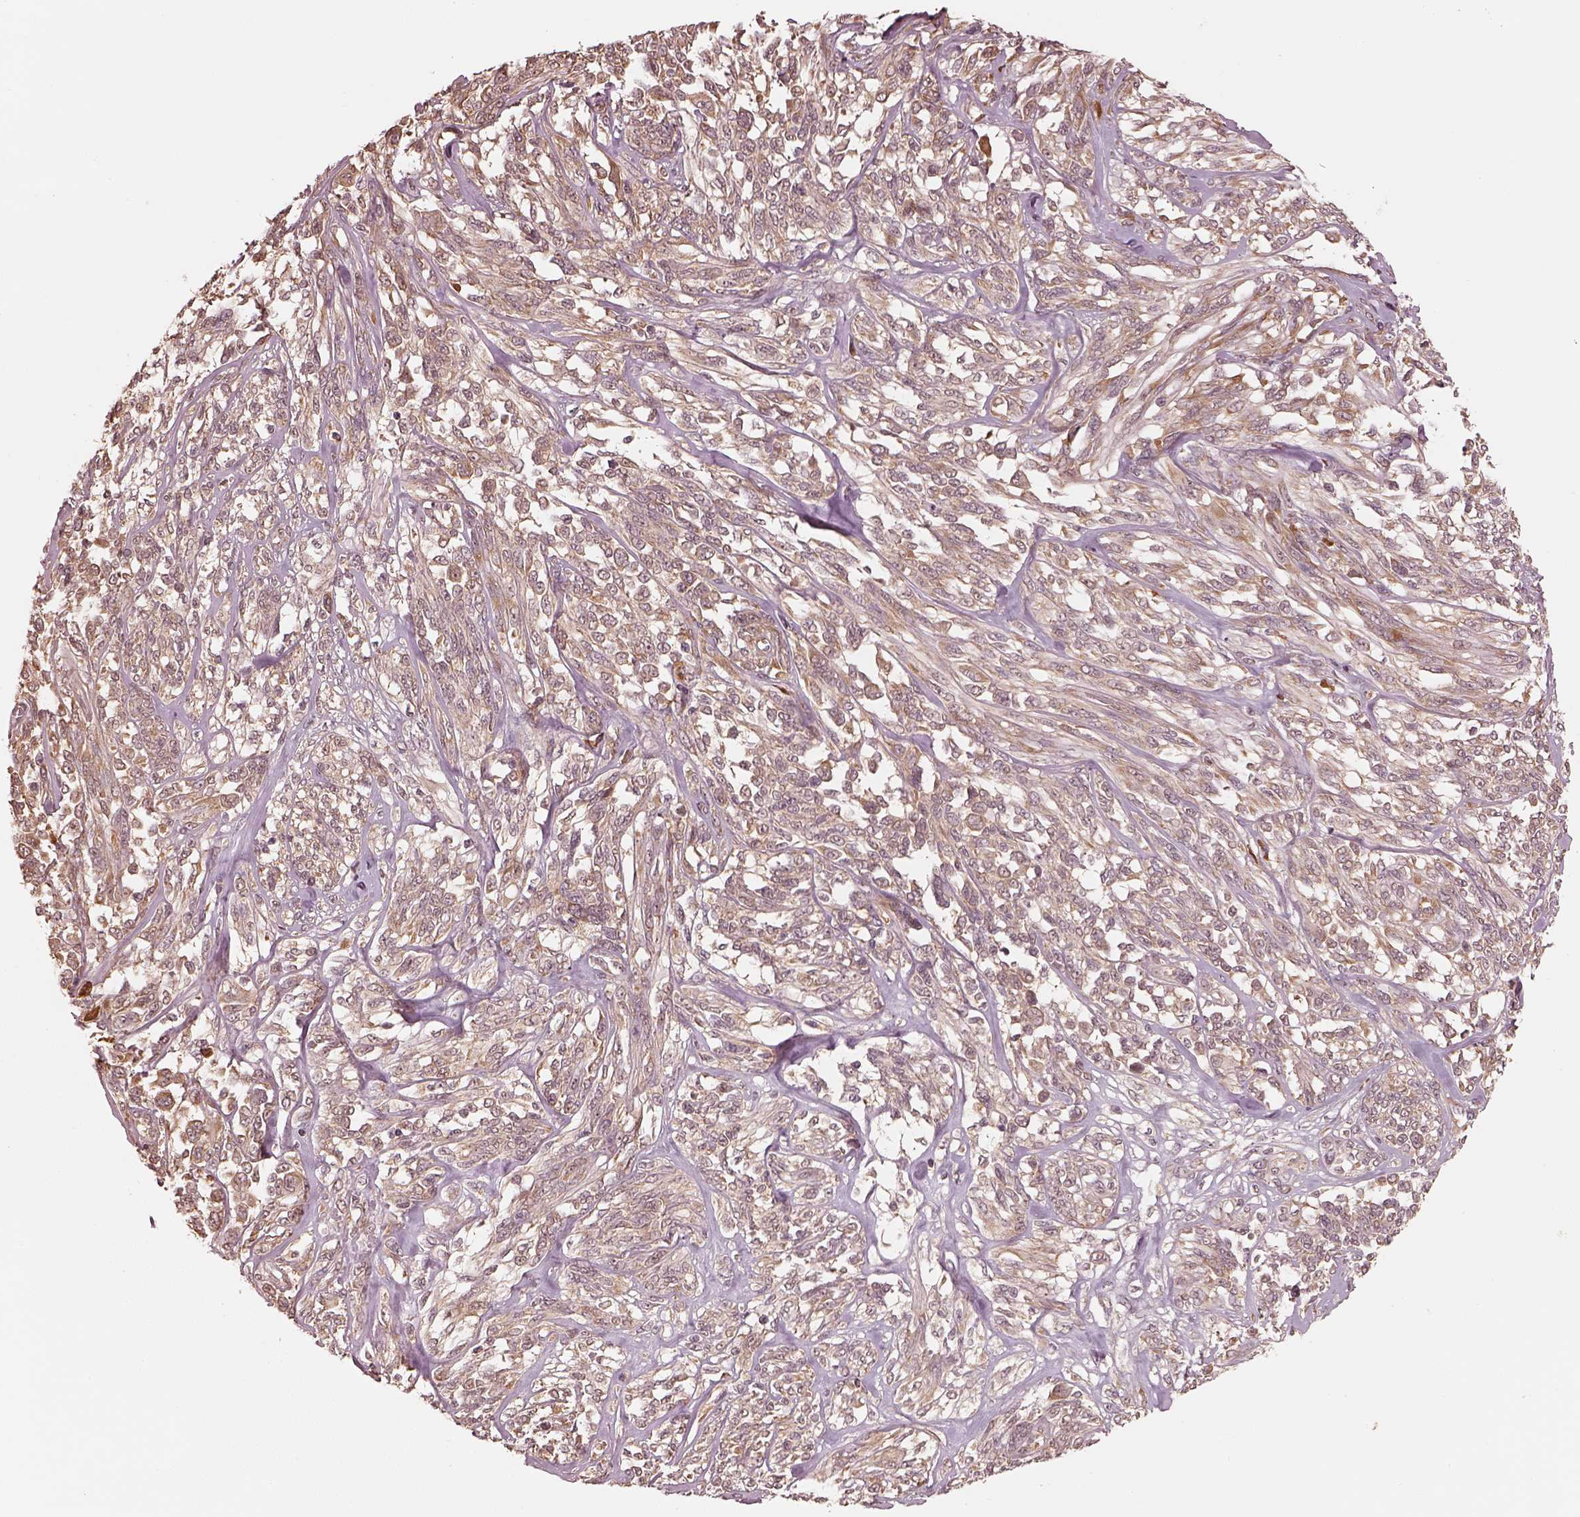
{"staining": {"intensity": "weak", "quantity": ">75%", "location": "cytoplasmic/membranous"}, "tissue": "melanoma", "cell_type": "Tumor cells", "image_type": "cancer", "snomed": [{"axis": "morphology", "description": "Malignant melanoma, NOS"}, {"axis": "topography", "description": "Skin"}], "caption": "This micrograph displays melanoma stained with immunohistochemistry (IHC) to label a protein in brown. The cytoplasmic/membranous of tumor cells show weak positivity for the protein. Nuclei are counter-stained blue.", "gene": "RPS5", "patient": {"sex": "female", "age": 91}}